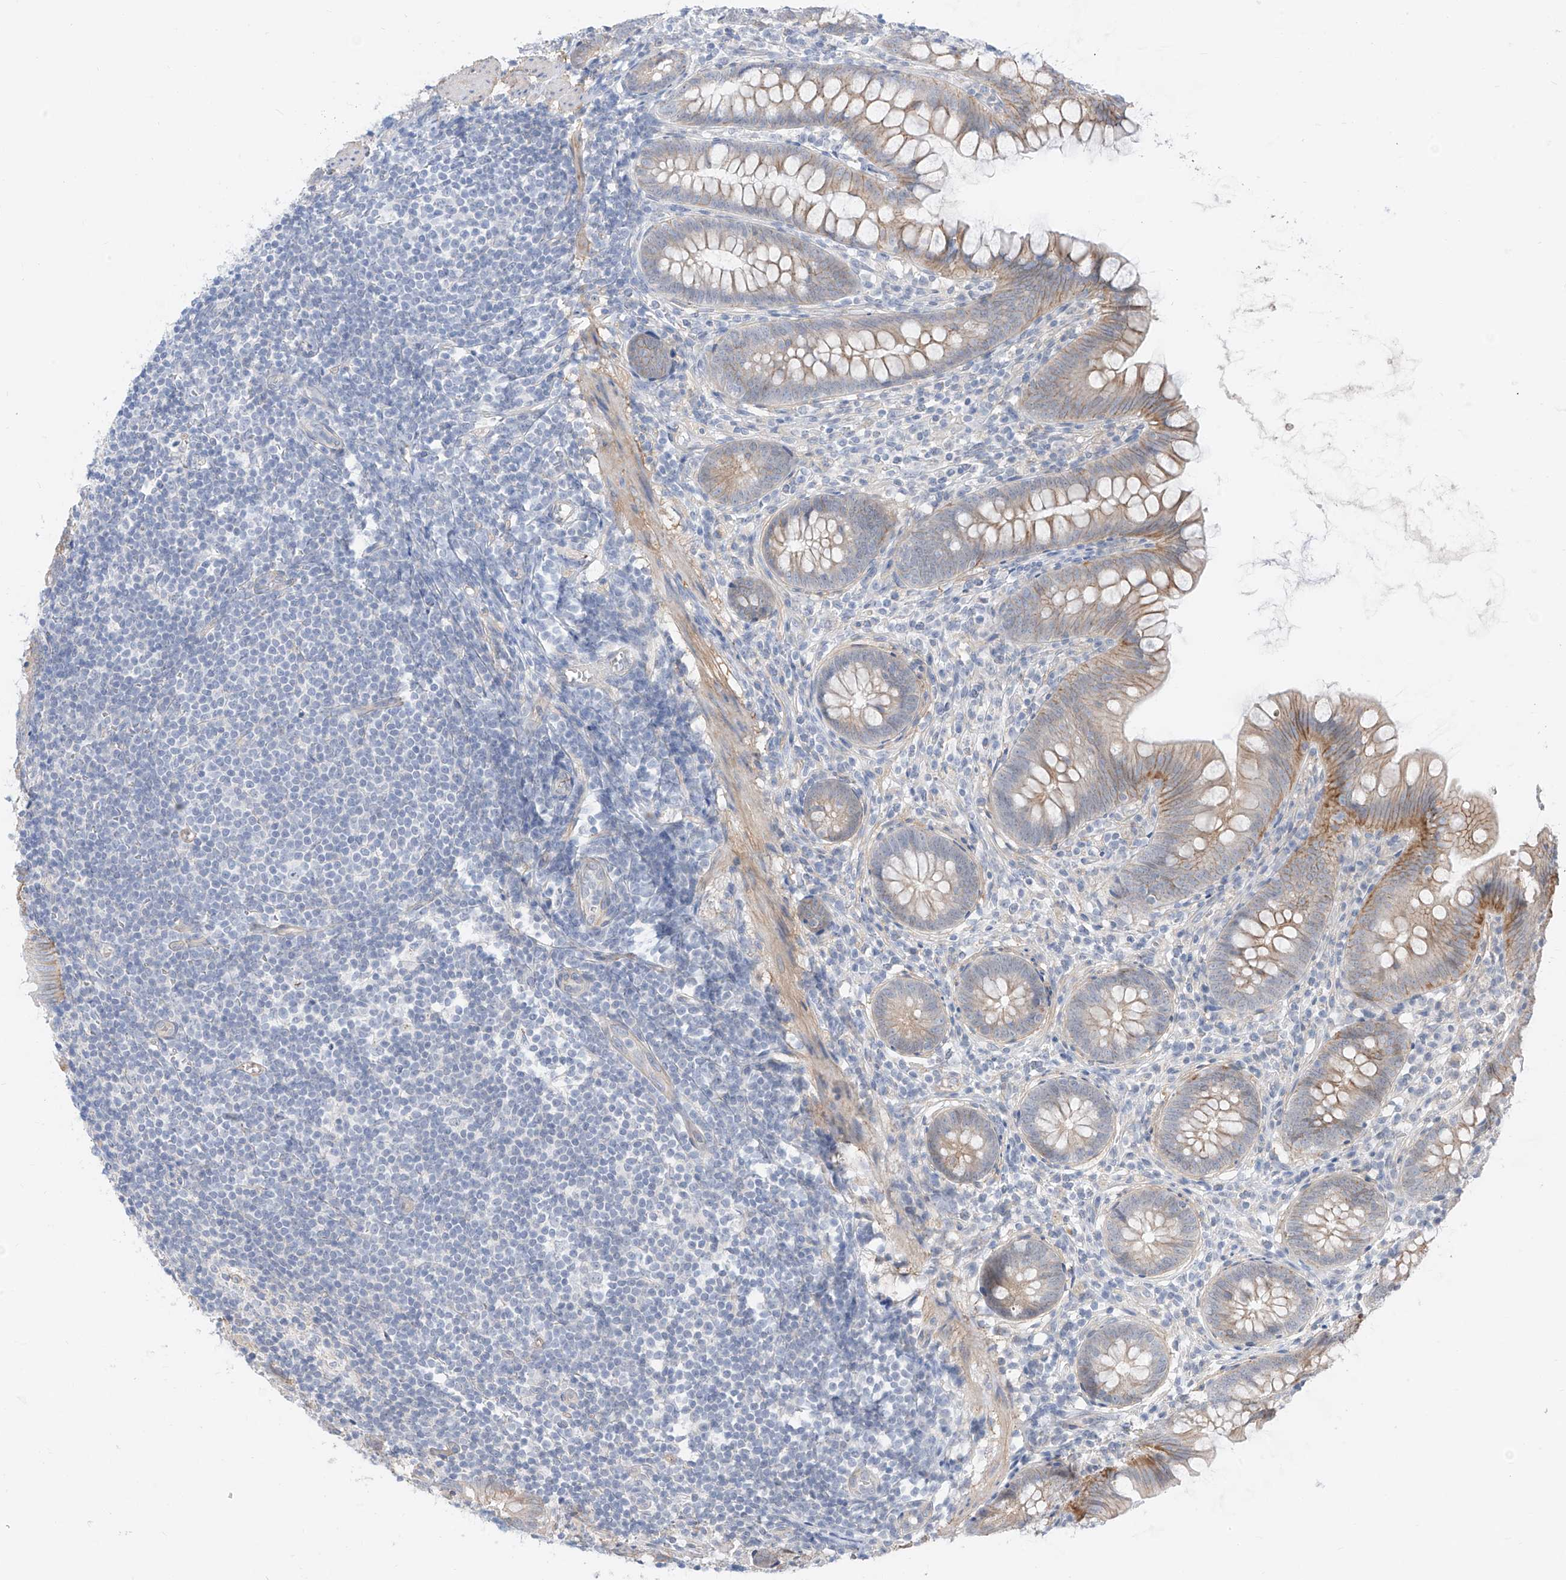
{"staining": {"intensity": "moderate", "quantity": "<25%", "location": "cytoplasmic/membranous"}, "tissue": "appendix", "cell_type": "Glandular cells", "image_type": "normal", "snomed": [{"axis": "morphology", "description": "Normal tissue, NOS"}, {"axis": "topography", "description": "Appendix"}], "caption": "The image demonstrates a brown stain indicating the presence of a protein in the cytoplasmic/membranous of glandular cells in appendix. (IHC, brightfield microscopy, high magnification).", "gene": "ABLIM2", "patient": {"sex": "female", "age": 62}}